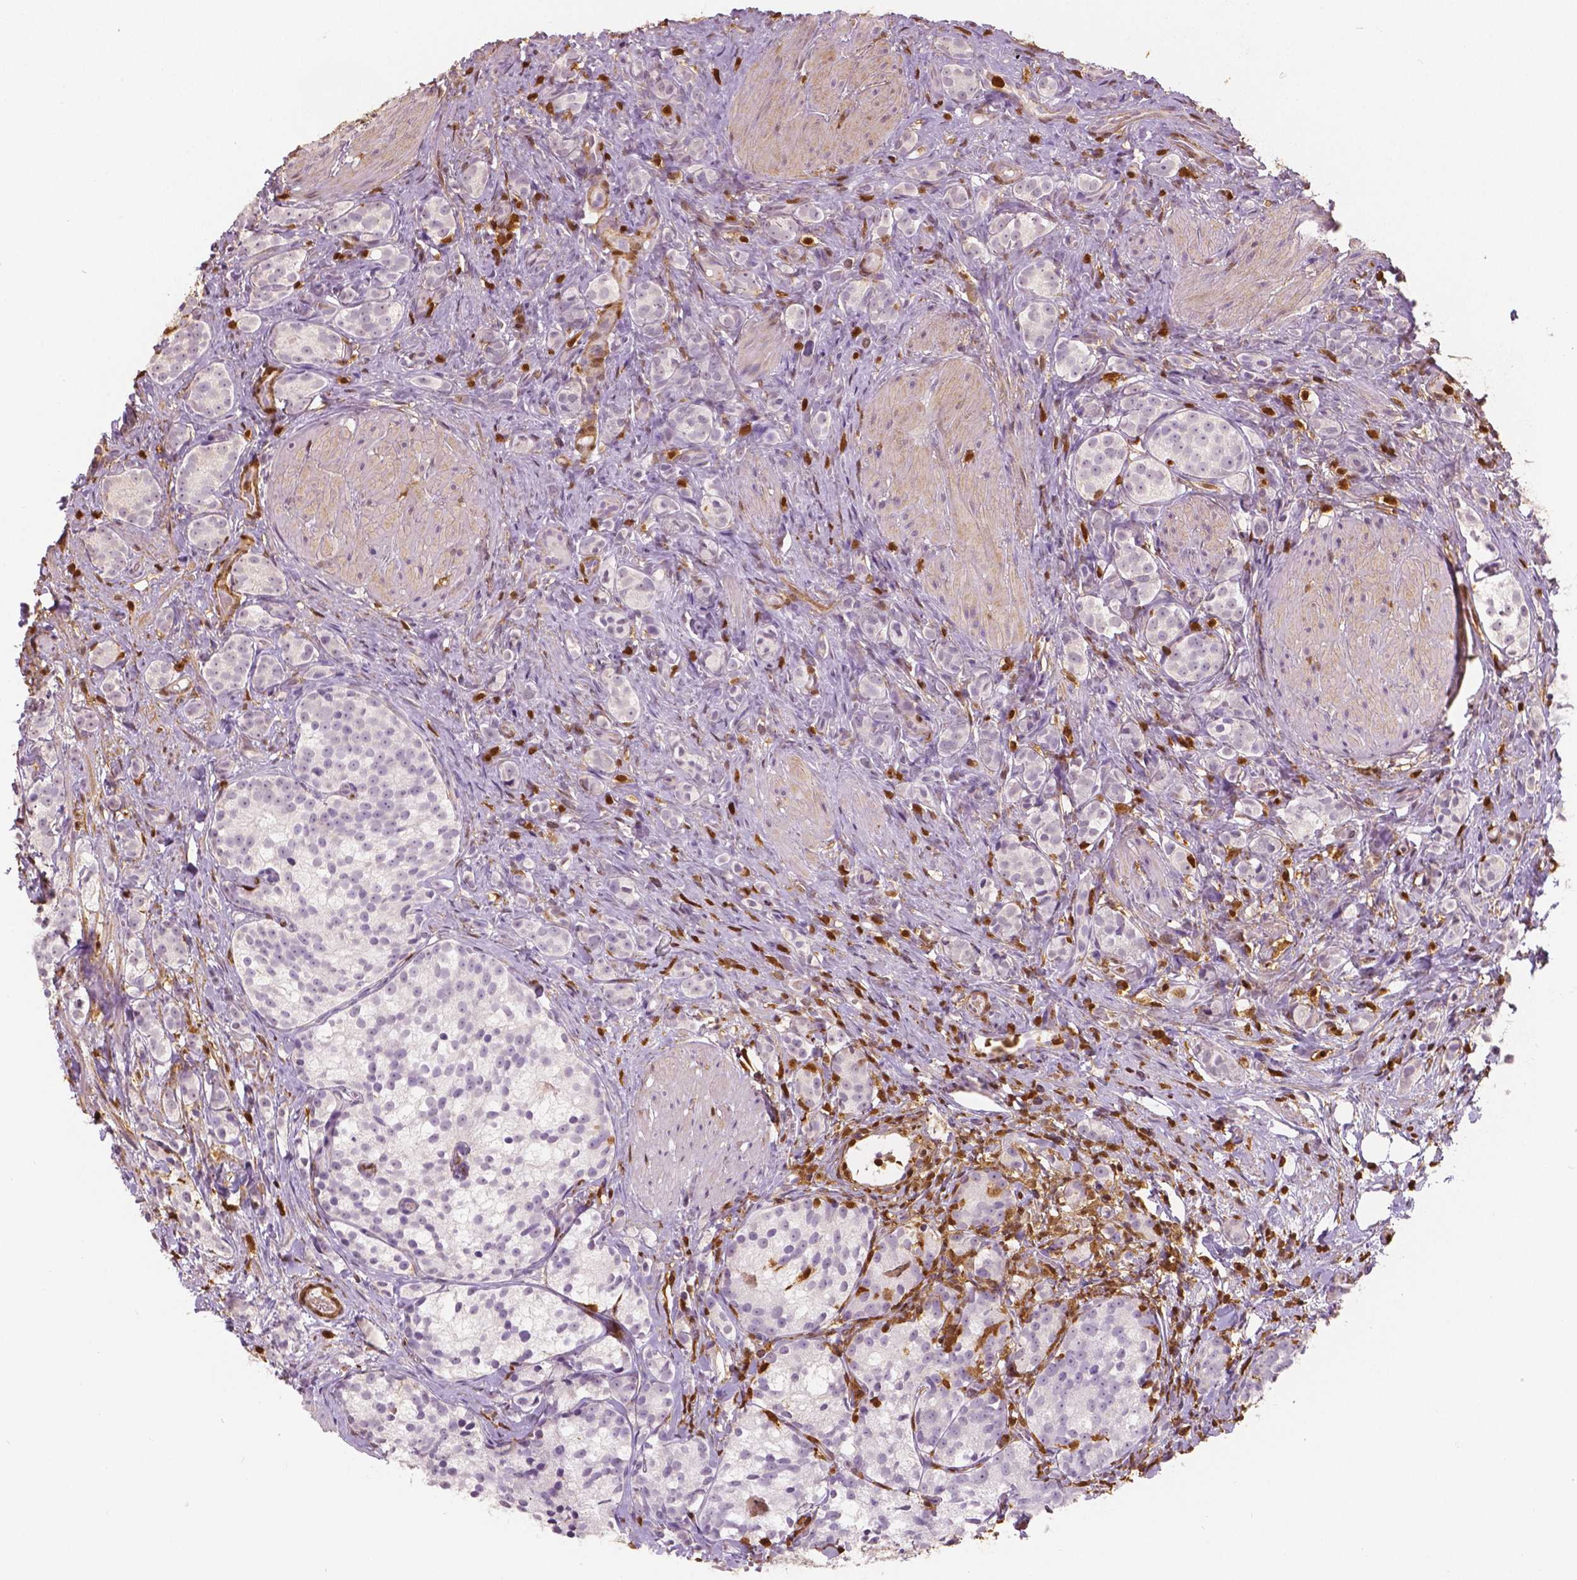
{"staining": {"intensity": "negative", "quantity": "none", "location": "none"}, "tissue": "prostate cancer", "cell_type": "Tumor cells", "image_type": "cancer", "snomed": [{"axis": "morphology", "description": "Adenocarcinoma, High grade"}, {"axis": "topography", "description": "Prostate"}], "caption": "Micrograph shows no protein staining in tumor cells of prostate cancer tissue. (Brightfield microscopy of DAB IHC at high magnification).", "gene": "S100A4", "patient": {"sex": "male", "age": 53}}